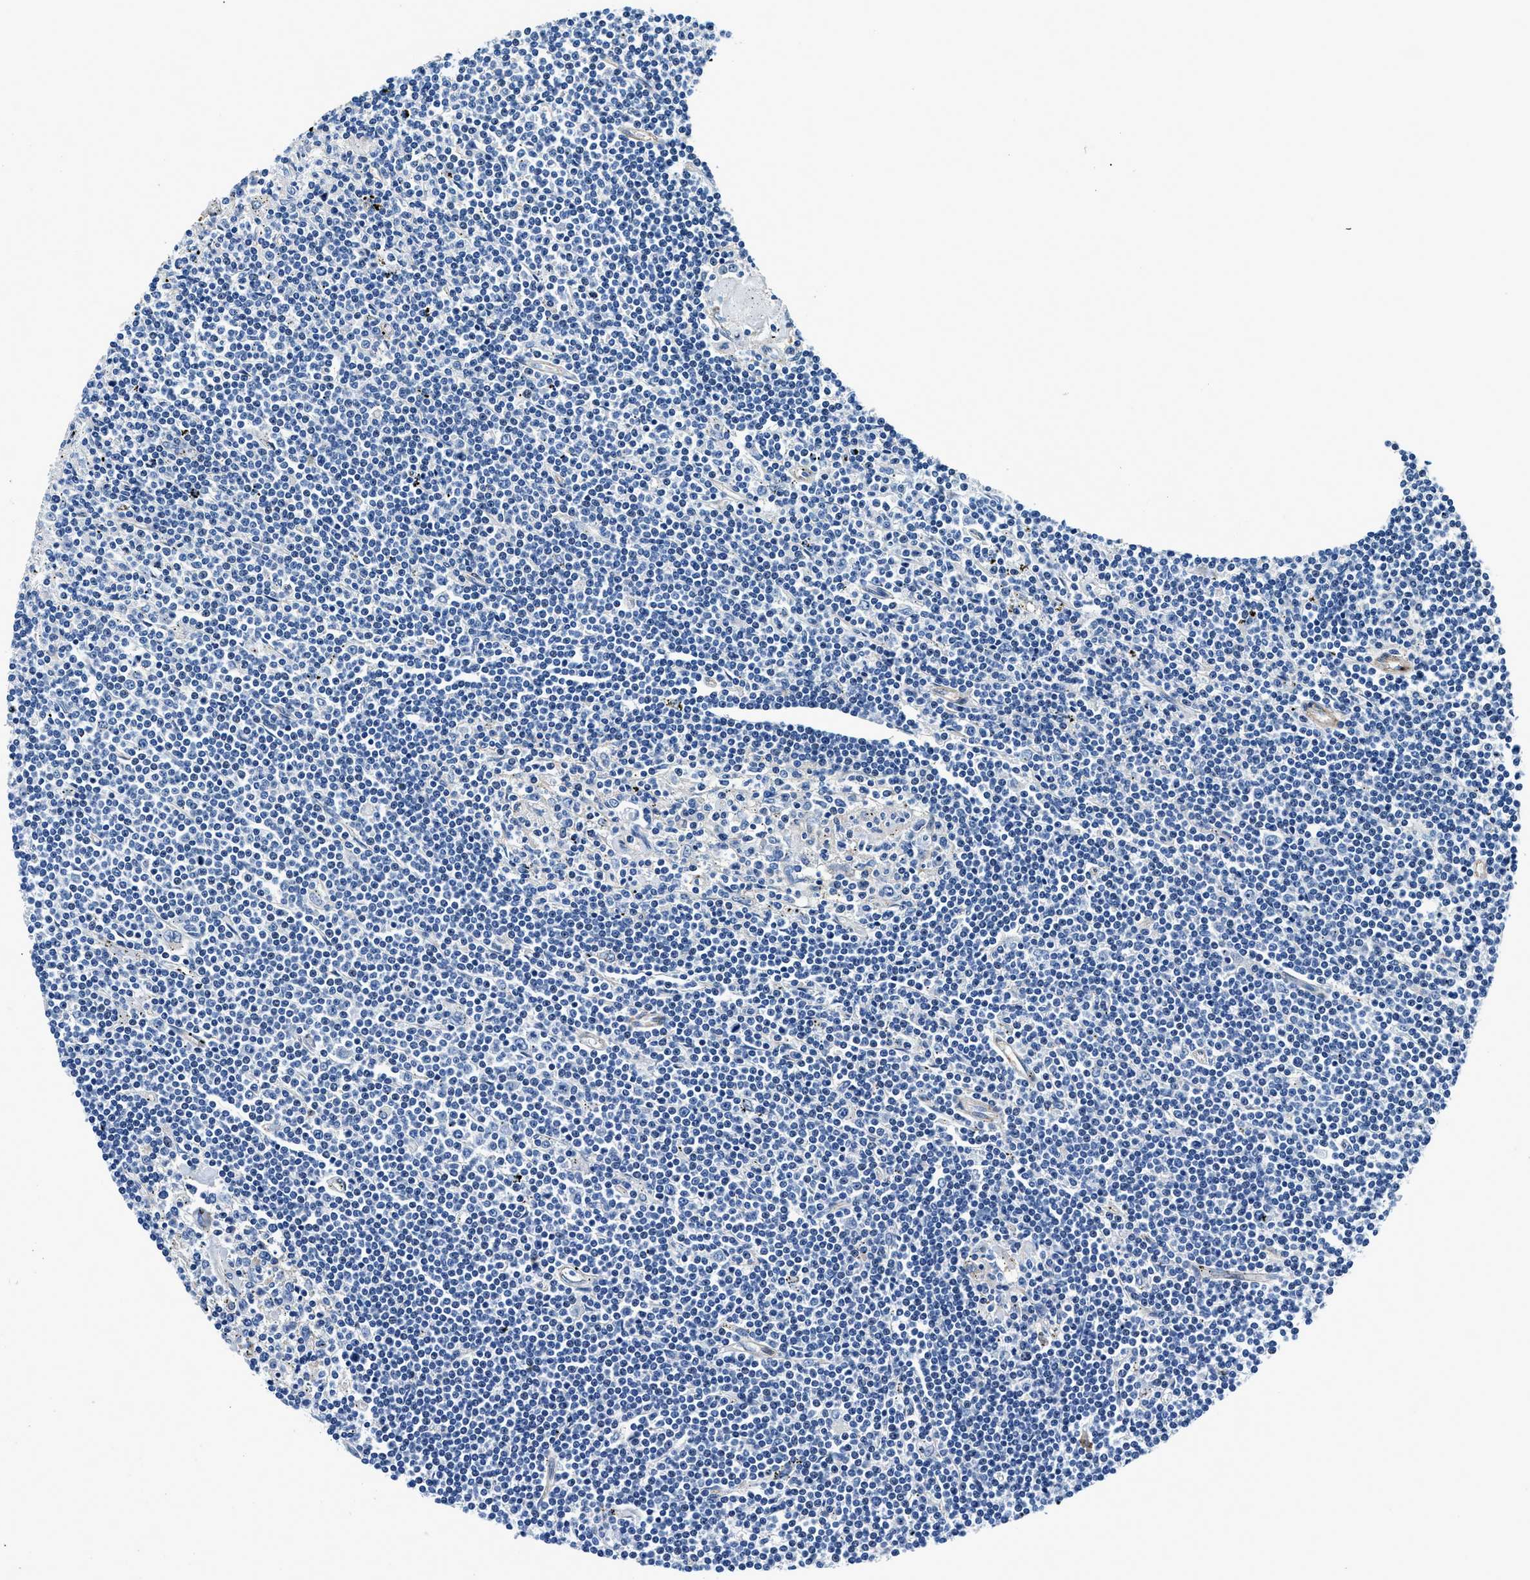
{"staining": {"intensity": "negative", "quantity": "none", "location": "none"}, "tissue": "lymphoma", "cell_type": "Tumor cells", "image_type": "cancer", "snomed": [{"axis": "morphology", "description": "Malignant lymphoma, non-Hodgkin's type, Low grade"}, {"axis": "topography", "description": "Spleen"}], "caption": "Immunohistochemical staining of low-grade malignant lymphoma, non-Hodgkin's type displays no significant positivity in tumor cells. The staining was performed using DAB to visualize the protein expression in brown, while the nuclei were stained in blue with hematoxylin (Magnification: 20x).", "gene": "DAG1", "patient": {"sex": "male", "age": 76}}